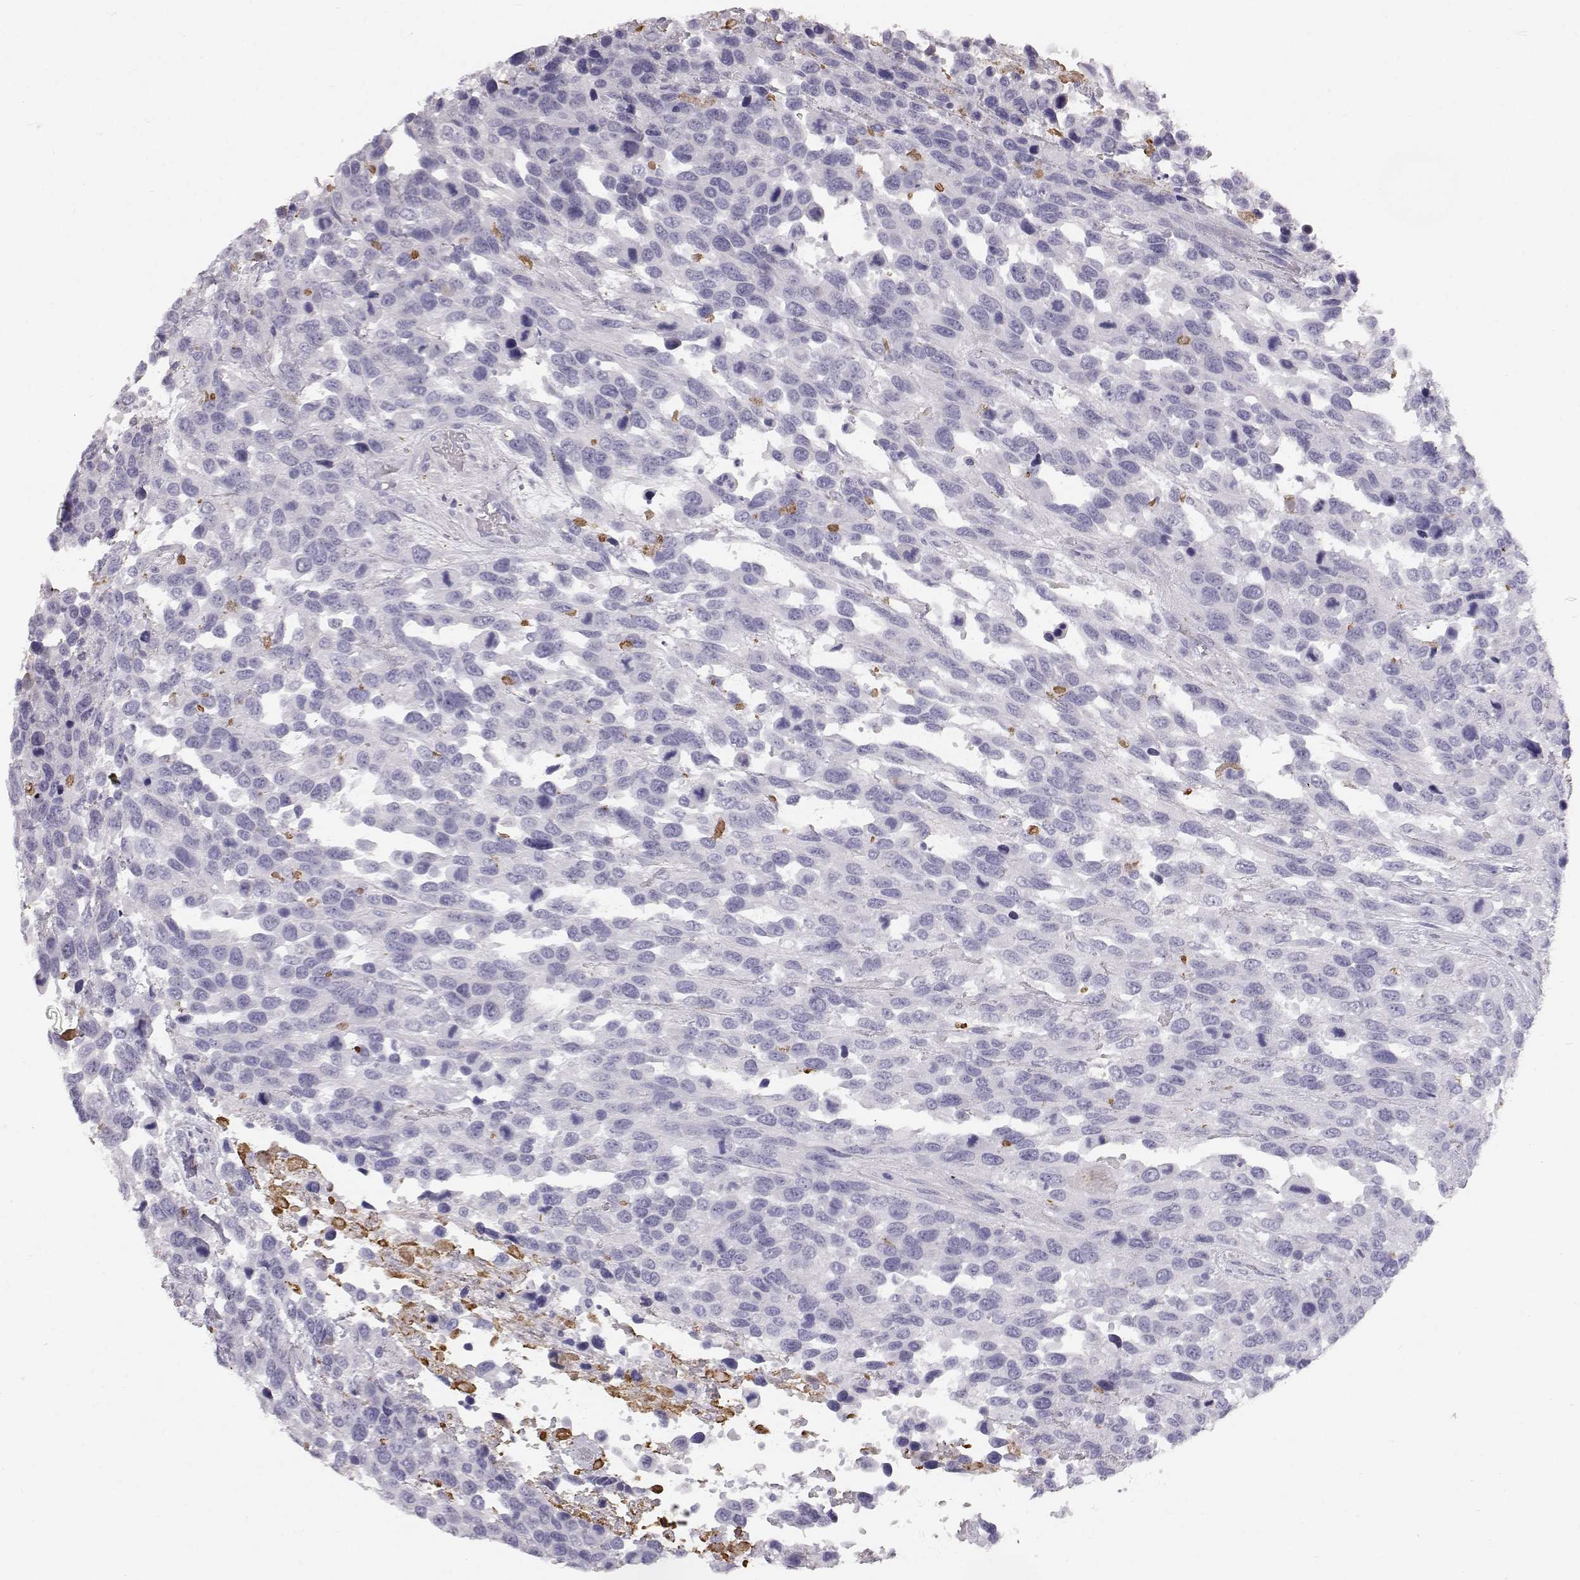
{"staining": {"intensity": "negative", "quantity": "none", "location": "none"}, "tissue": "urothelial cancer", "cell_type": "Tumor cells", "image_type": "cancer", "snomed": [{"axis": "morphology", "description": "Urothelial carcinoma, High grade"}, {"axis": "topography", "description": "Urinary bladder"}], "caption": "DAB immunohistochemical staining of human urothelial cancer shows no significant expression in tumor cells.", "gene": "KRTAP16-1", "patient": {"sex": "female", "age": 70}}